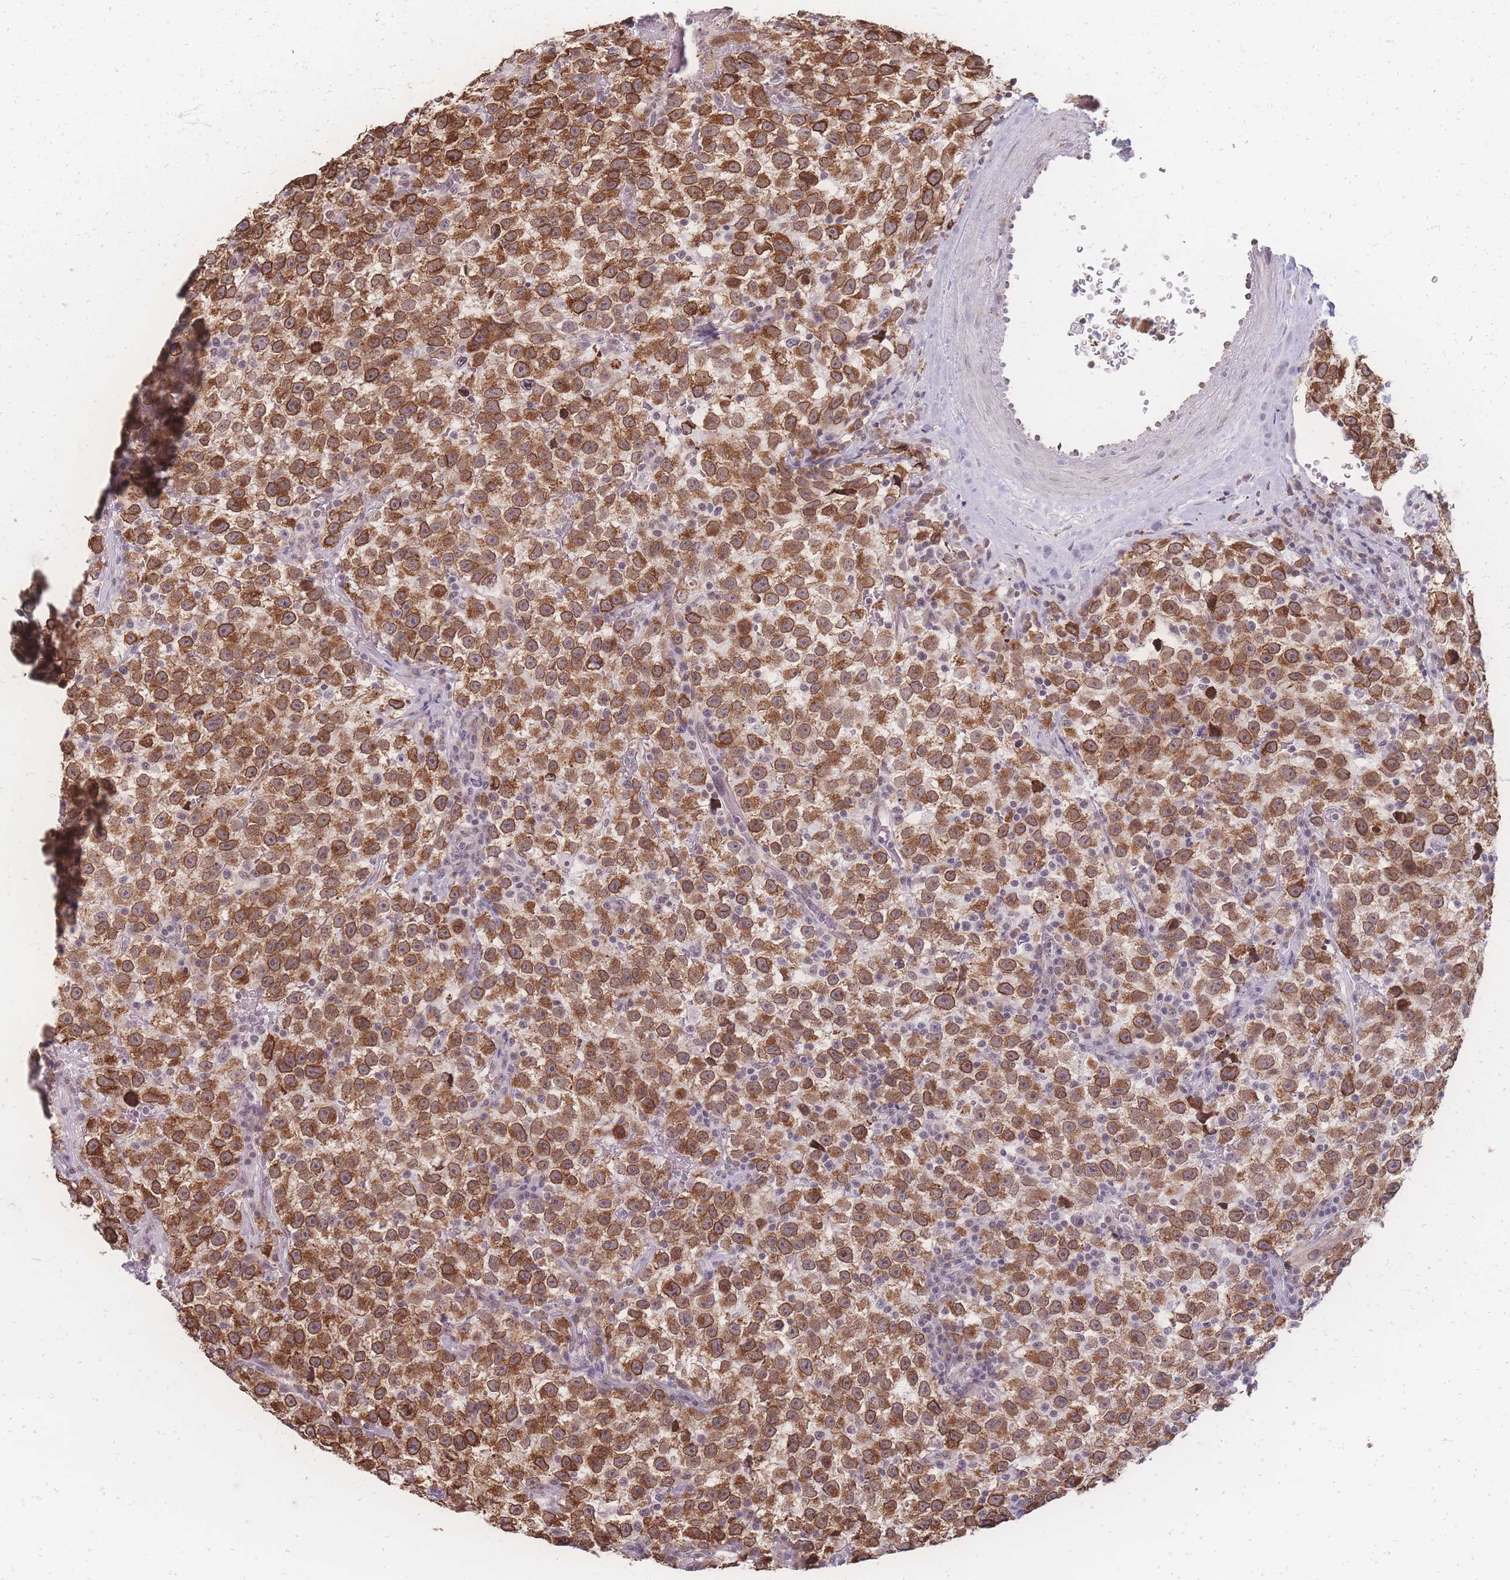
{"staining": {"intensity": "moderate", "quantity": ">75%", "location": "cytoplasmic/membranous,nuclear"}, "tissue": "testis cancer", "cell_type": "Tumor cells", "image_type": "cancer", "snomed": [{"axis": "morphology", "description": "Seminoma, NOS"}, {"axis": "topography", "description": "Testis"}], "caption": "Immunohistochemical staining of human testis seminoma reveals medium levels of moderate cytoplasmic/membranous and nuclear protein staining in approximately >75% of tumor cells.", "gene": "ZC3H13", "patient": {"sex": "male", "age": 22}}